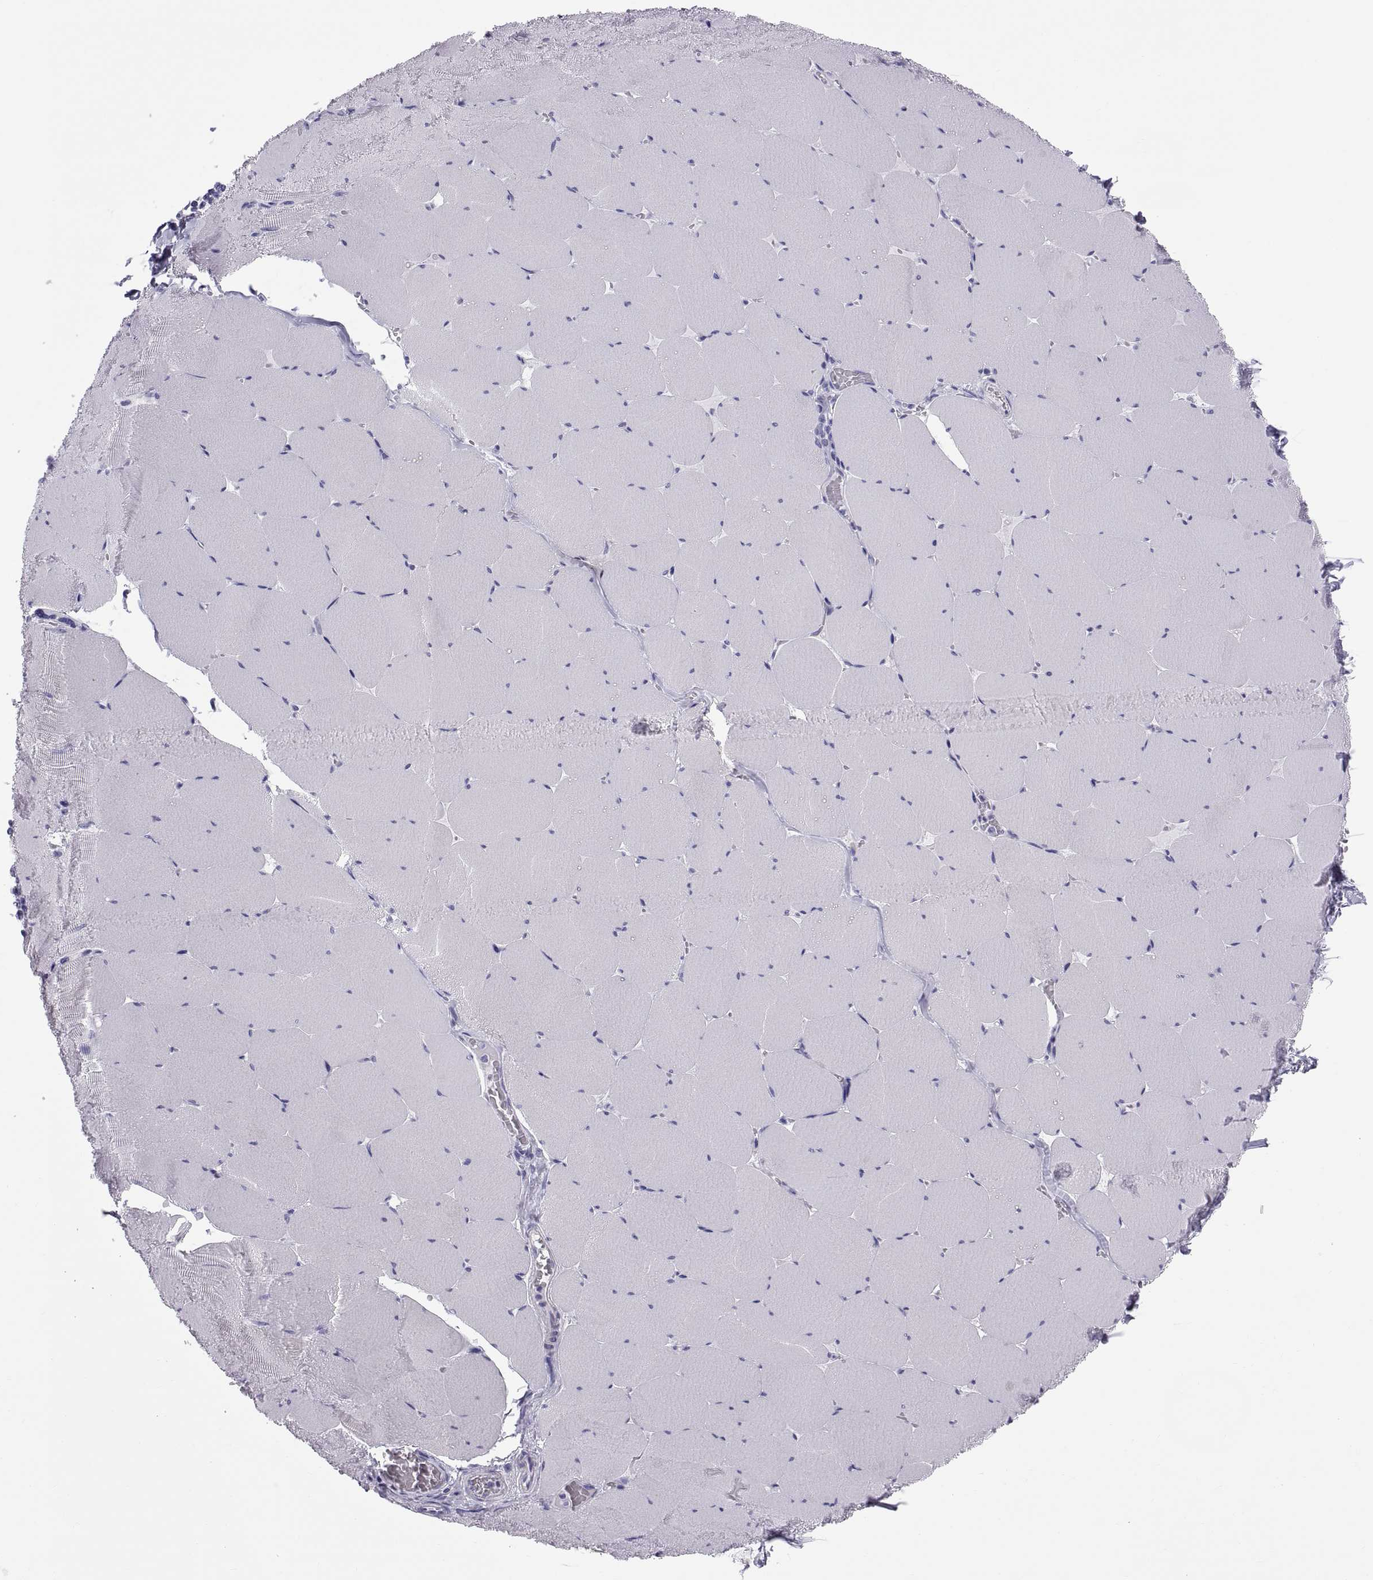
{"staining": {"intensity": "negative", "quantity": "none", "location": "none"}, "tissue": "skeletal muscle", "cell_type": "Myocytes", "image_type": "normal", "snomed": [{"axis": "morphology", "description": "Normal tissue, NOS"}, {"axis": "morphology", "description": "Malignant melanoma, Metastatic site"}, {"axis": "topography", "description": "Skeletal muscle"}], "caption": "High magnification brightfield microscopy of unremarkable skeletal muscle stained with DAB (3,3'-diaminobenzidine) (brown) and counterstained with hematoxylin (blue): myocytes show no significant staining. The staining is performed using DAB brown chromogen with nuclei counter-stained in using hematoxylin.", "gene": "RNASE12", "patient": {"sex": "male", "age": 50}}